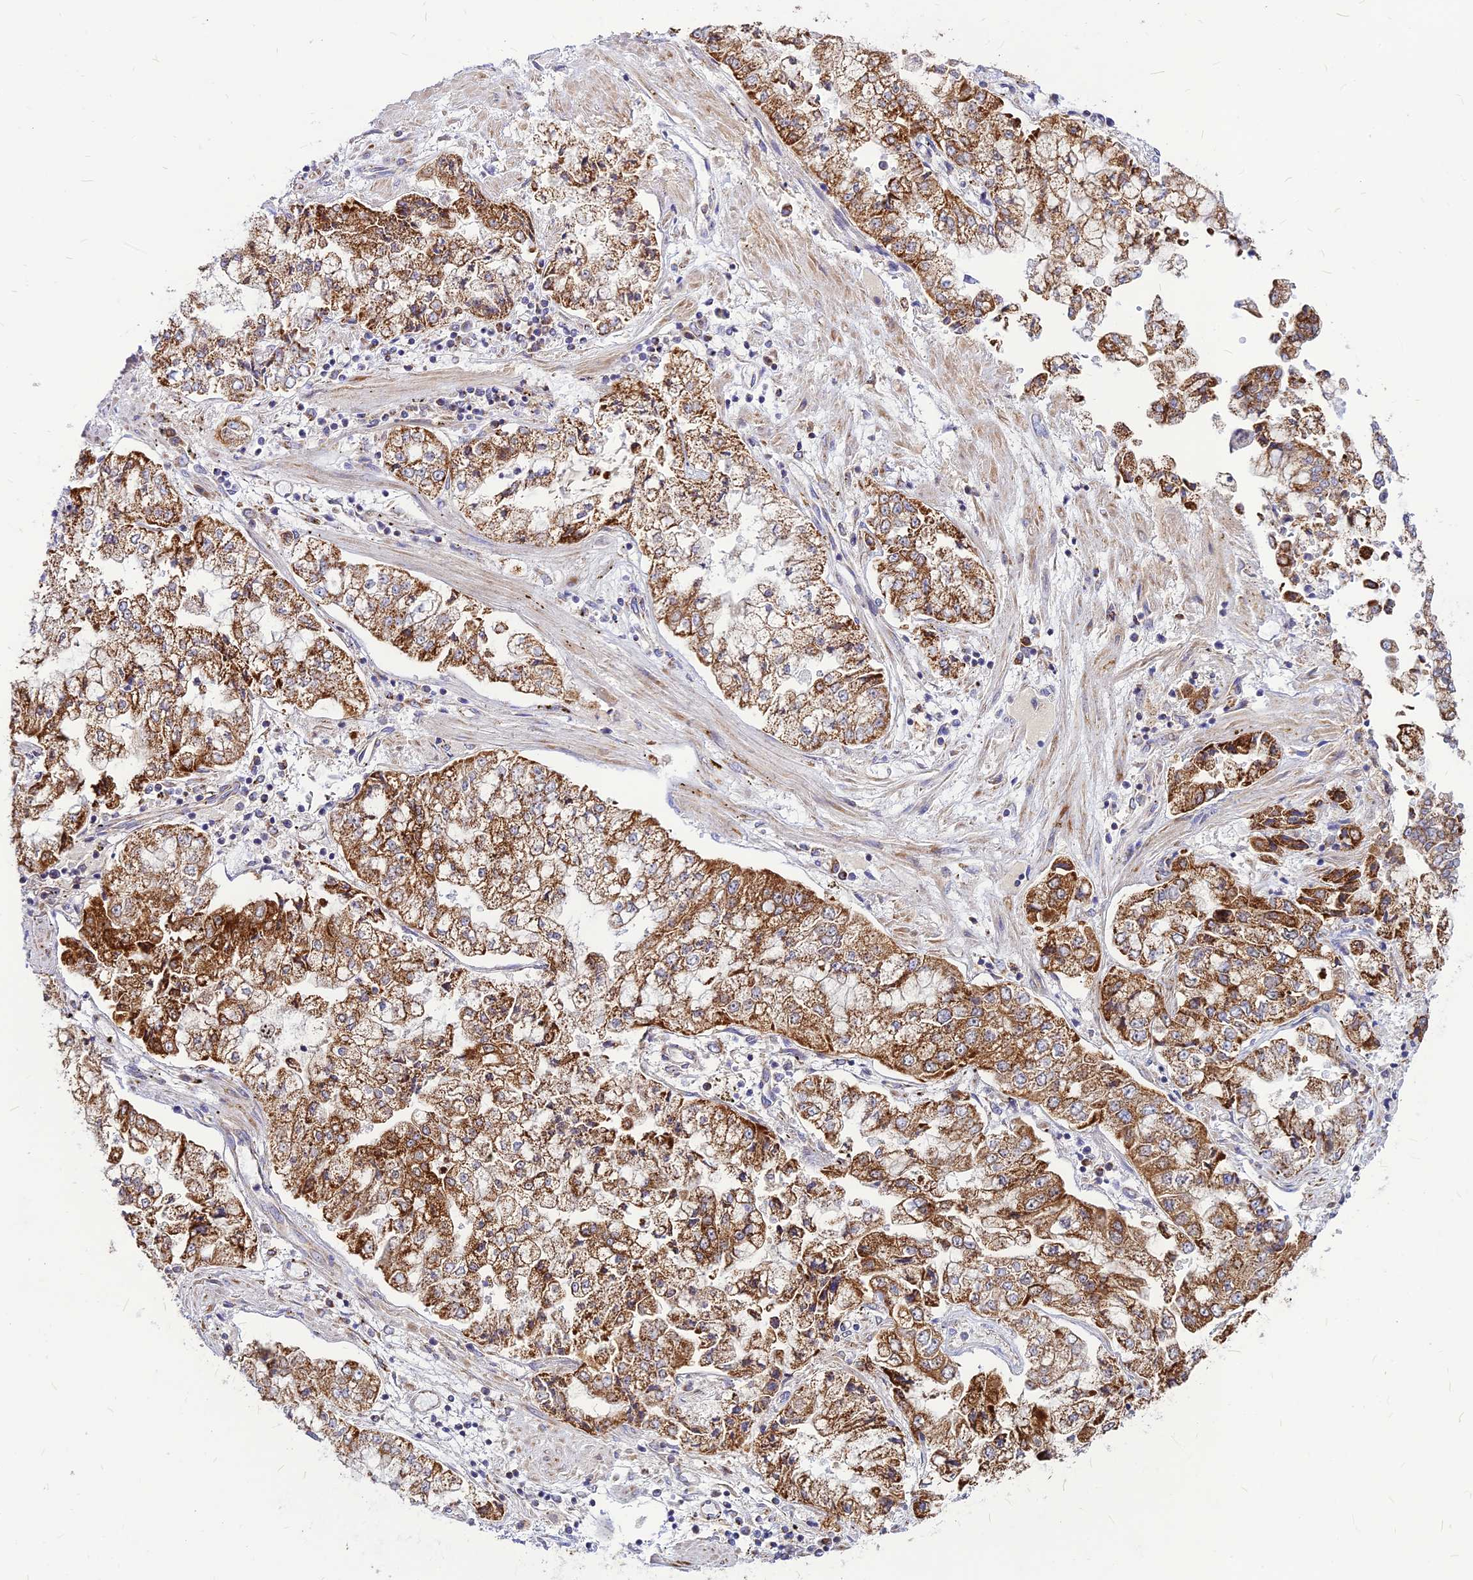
{"staining": {"intensity": "strong", "quantity": ">75%", "location": "cytoplasmic/membranous"}, "tissue": "stomach cancer", "cell_type": "Tumor cells", "image_type": "cancer", "snomed": [{"axis": "morphology", "description": "Adenocarcinoma, NOS"}, {"axis": "topography", "description": "Stomach"}], "caption": "This is a photomicrograph of immunohistochemistry staining of stomach cancer (adenocarcinoma), which shows strong expression in the cytoplasmic/membranous of tumor cells.", "gene": "ECI1", "patient": {"sex": "male", "age": 76}}